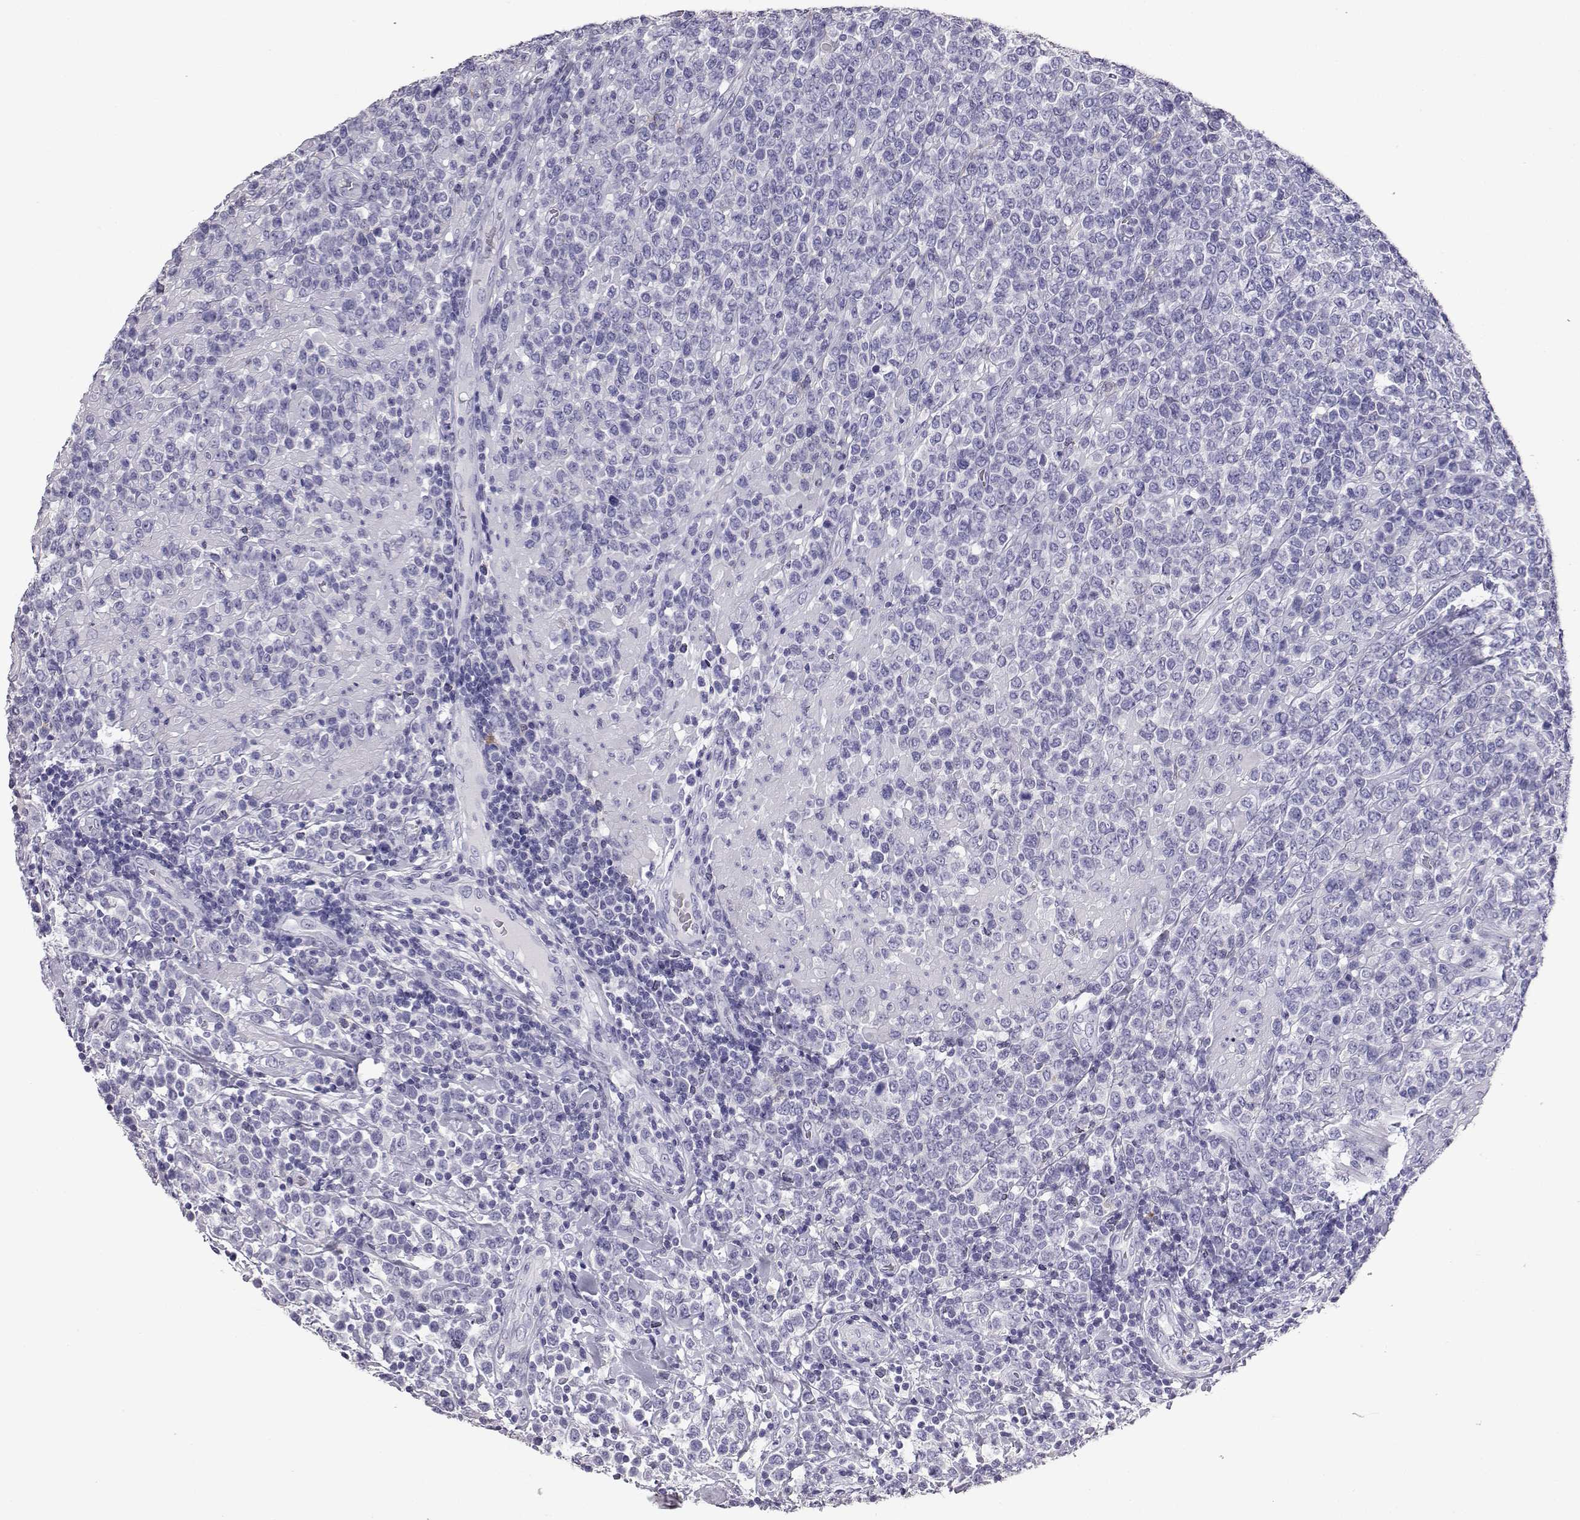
{"staining": {"intensity": "negative", "quantity": "none", "location": "none"}, "tissue": "lymphoma", "cell_type": "Tumor cells", "image_type": "cancer", "snomed": [{"axis": "morphology", "description": "Malignant lymphoma, non-Hodgkin's type, High grade"}, {"axis": "topography", "description": "Soft tissue"}], "caption": "High-grade malignant lymphoma, non-Hodgkin's type was stained to show a protein in brown. There is no significant expression in tumor cells.", "gene": "AKR1B1", "patient": {"sex": "female", "age": 56}}